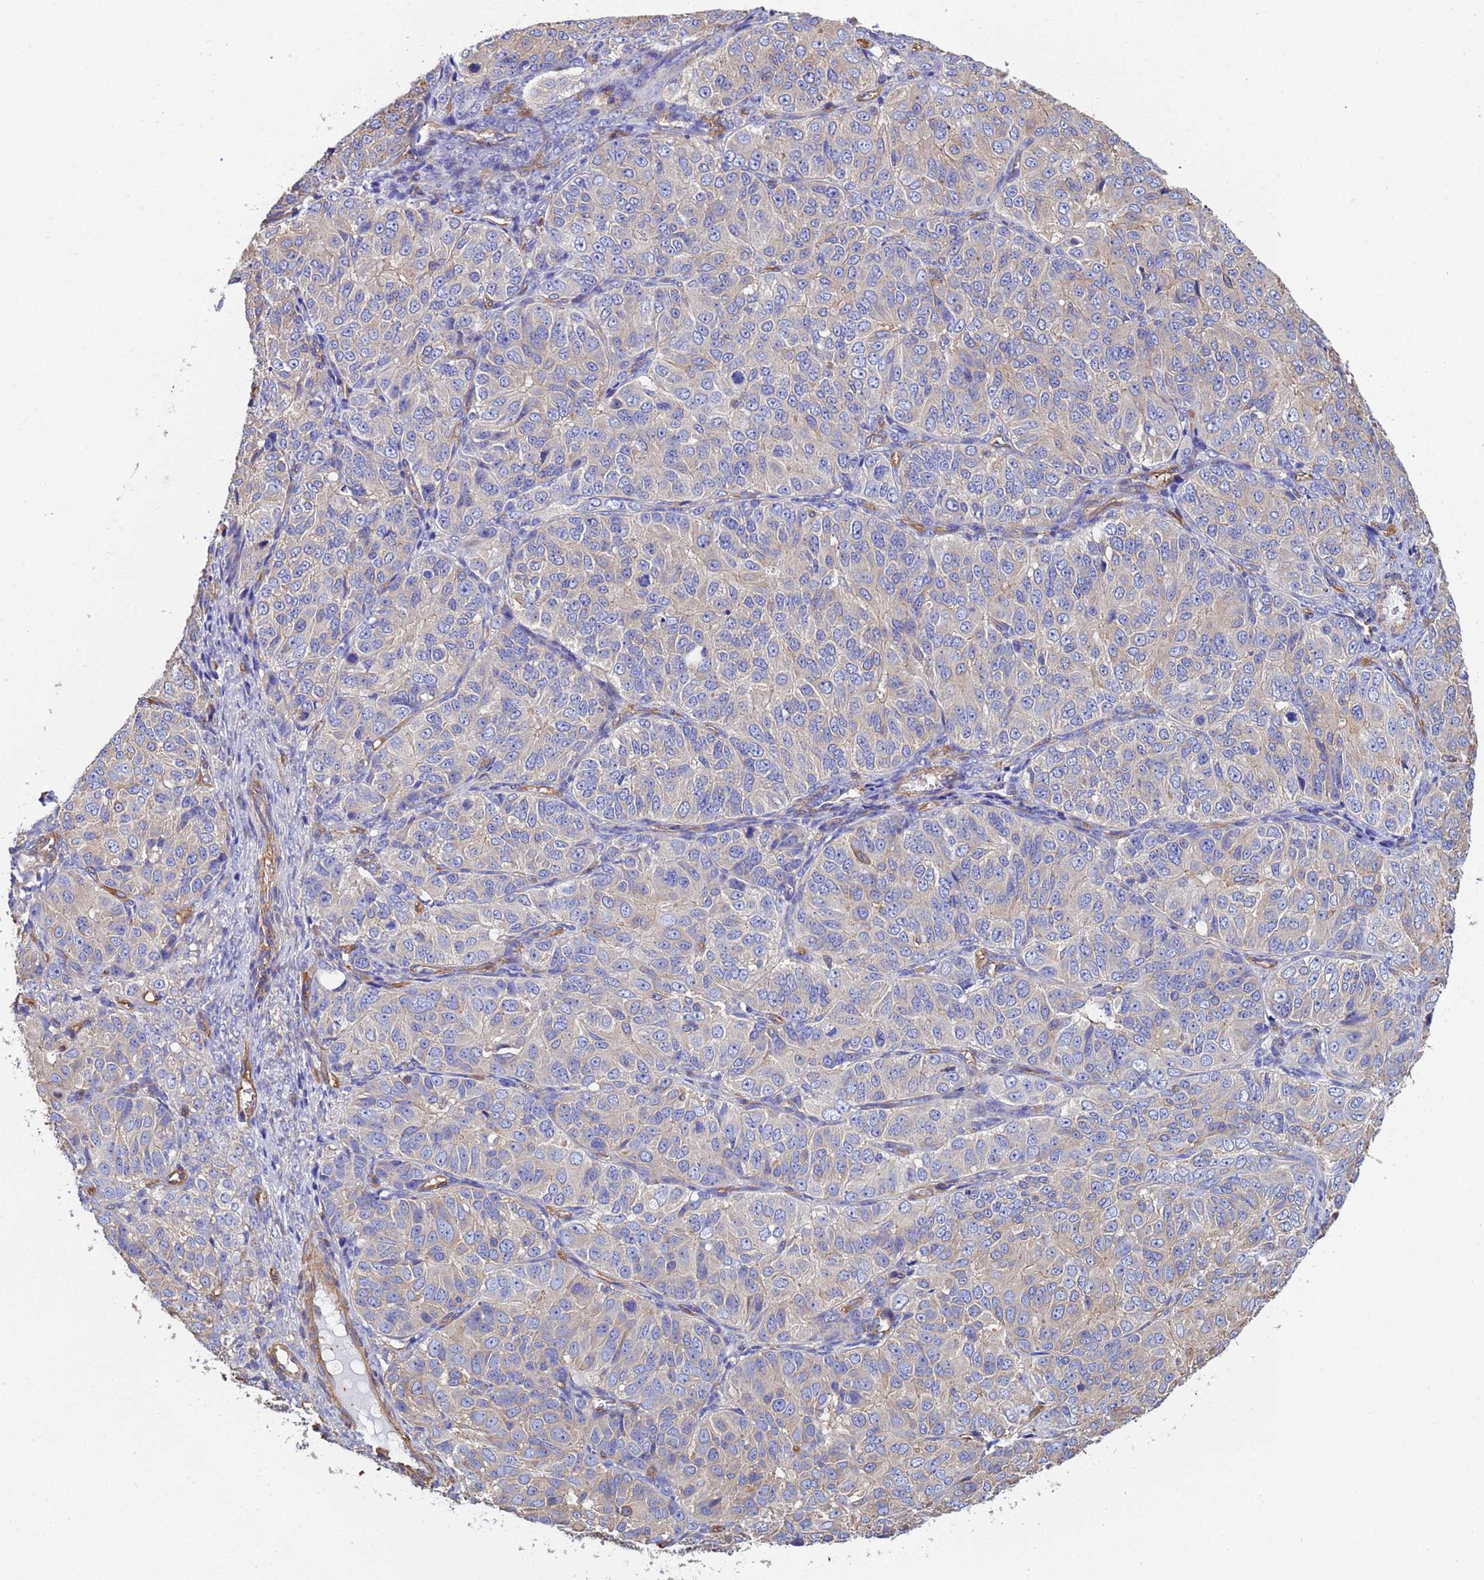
{"staining": {"intensity": "negative", "quantity": "none", "location": "none"}, "tissue": "ovarian cancer", "cell_type": "Tumor cells", "image_type": "cancer", "snomed": [{"axis": "morphology", "description": "Carcinoma, endometroid"}, {"axis": "topography", "description": "Ovary"}], "caption": "Image shows no protein positivity in tumor cells of ovarian cancer (endometroid carcinoma) tissue.", "gene": "MYL12A", "patient": {"sex": "female", "age": 51}}